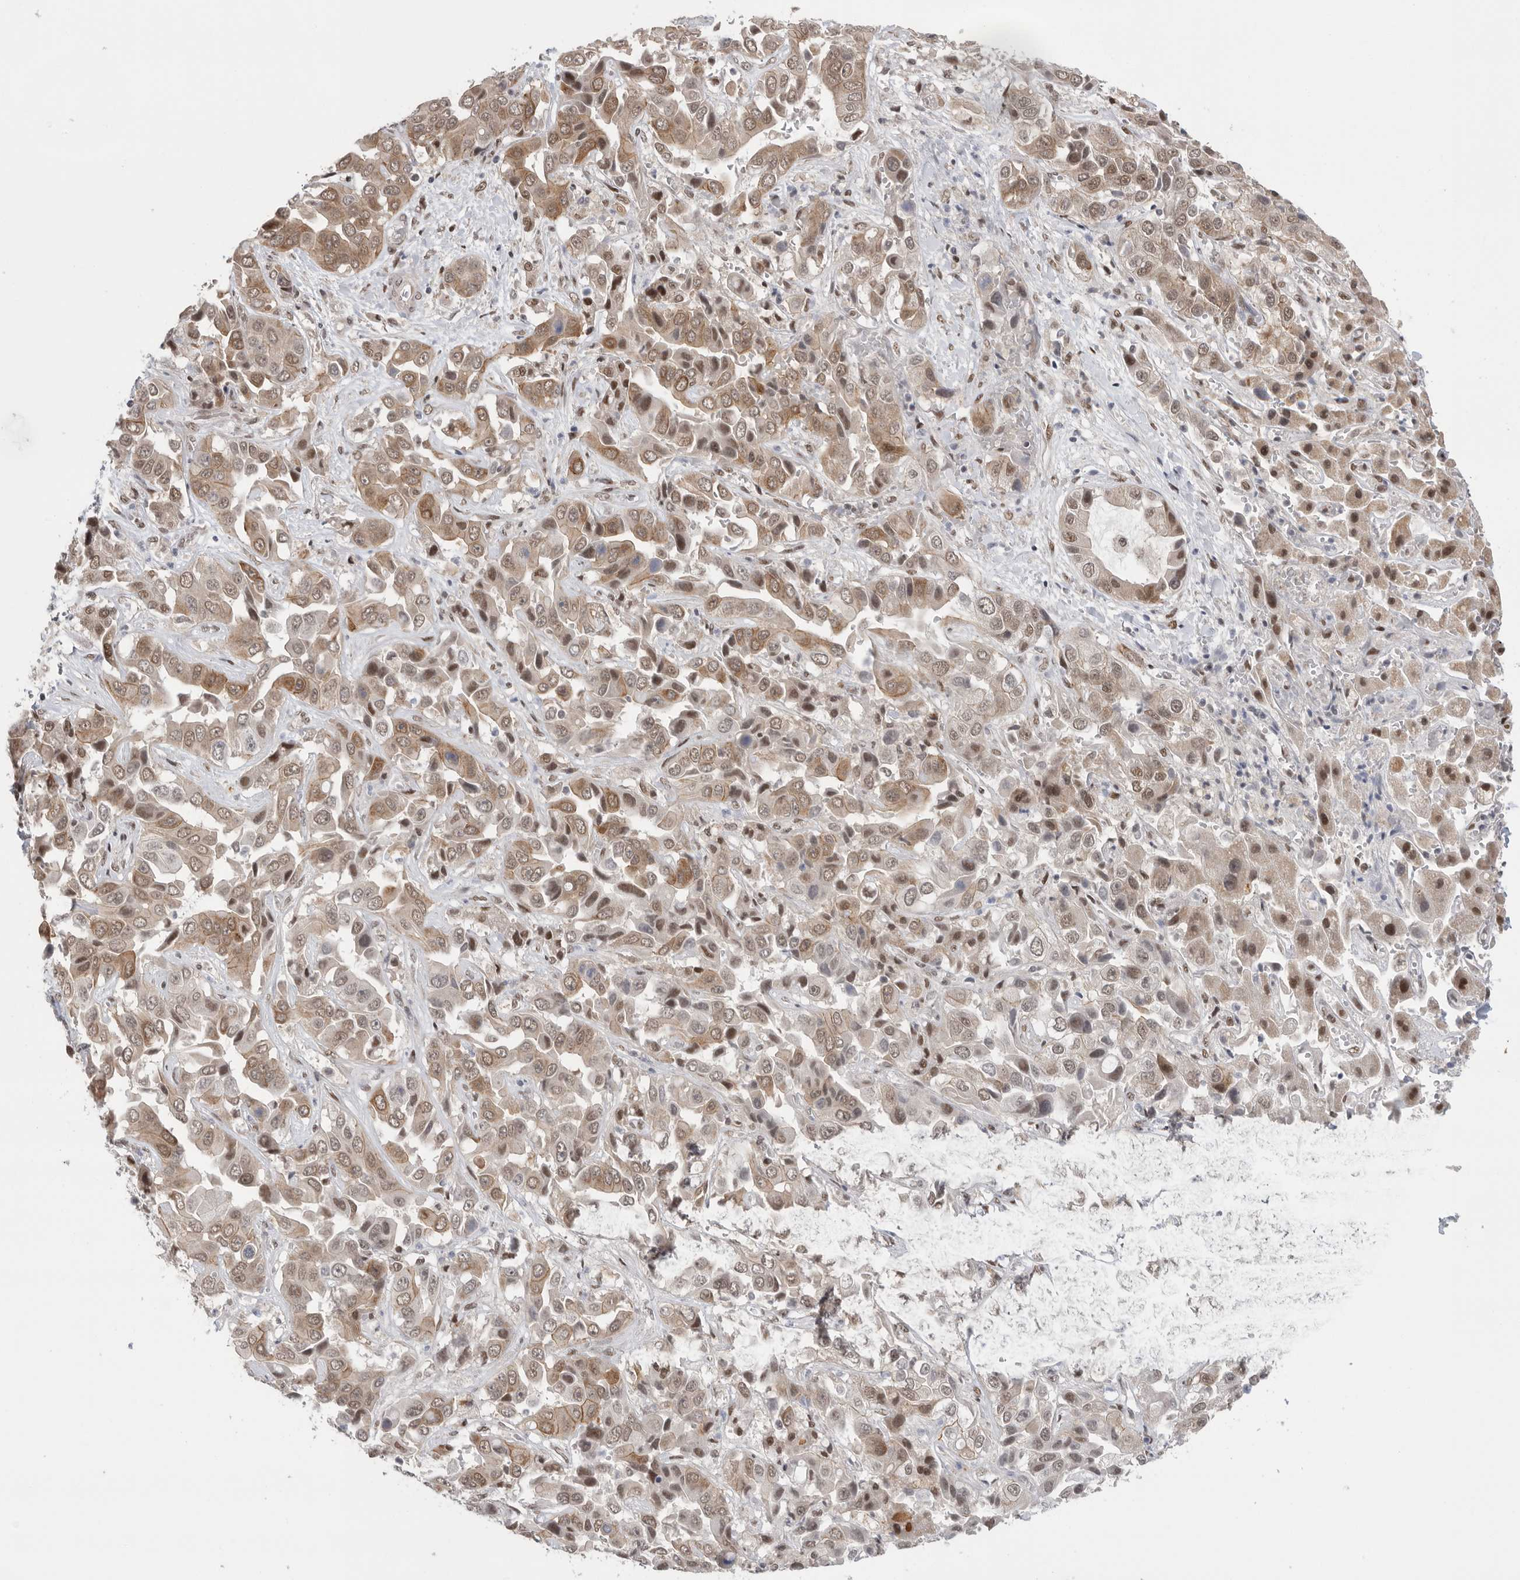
{"staining": {"intensity": "moderate", "quantity": ">75%", "location": "cytoplasmic/membranous,nuclear"}, "tissue": "liver cancer", "cell_type": "Tumor cells", "image_type": "cancer", "snomed": [{"axis": "morphology", "description": "Cholangiocarcinoma"}, {"axis": "topography", "description": "Liver"}], "caption": "An image of liver cancer stained for a protein exhibits moderate cytoplasmic/membranous and nuclear brown staining in tumor cells.", "gene": "VPS50", "patient": {"sex": "female", "age": 52}}